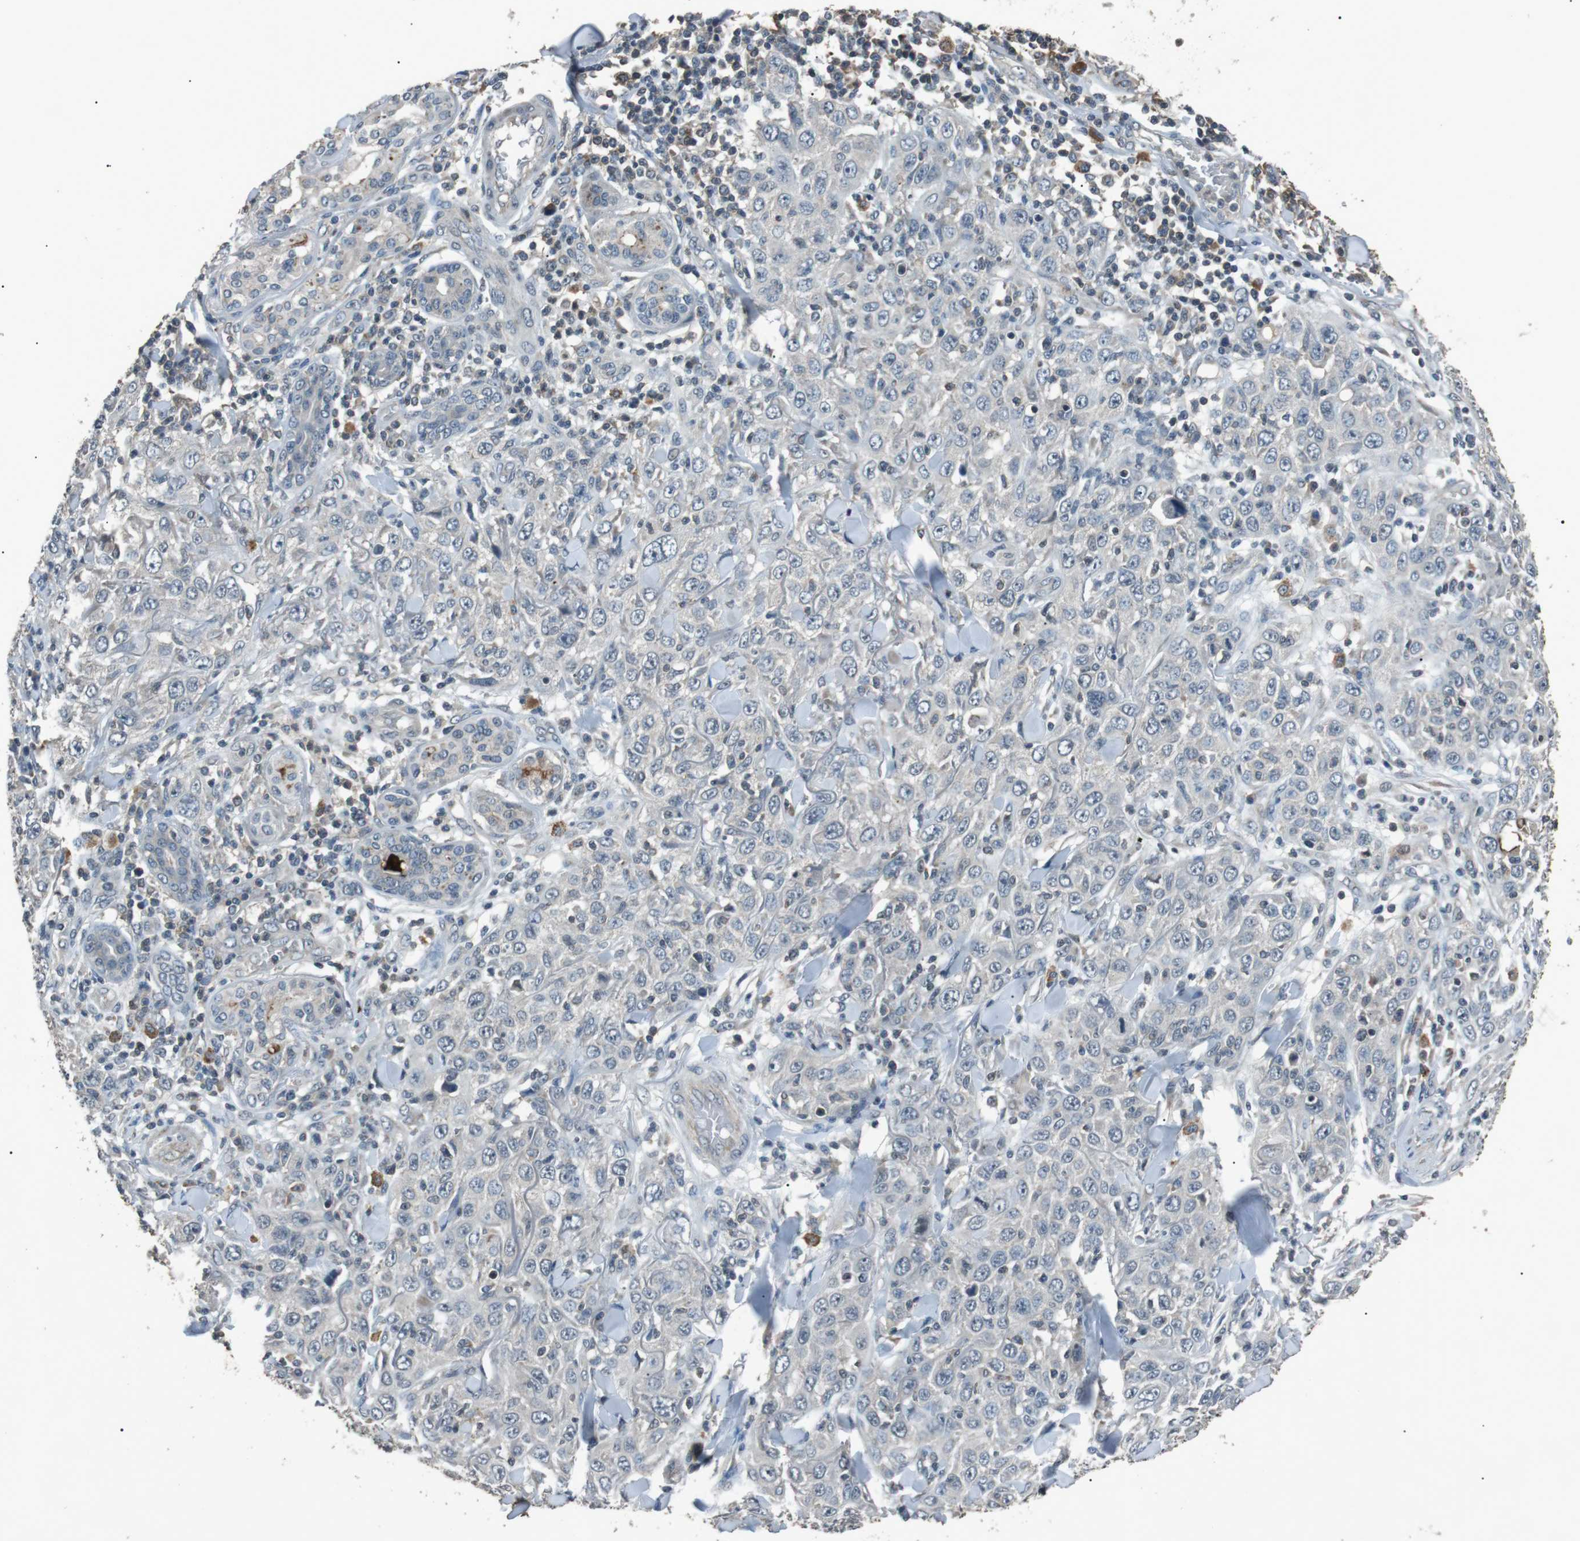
{"staining": {"intensity": "negative", "quantity": "none", "location": "none"}, "tissue": "skin cancer", "cell_type": "Tumor cells", "image_type": "cancer", "snomed": [{"axis": "morphology", "description": "Squamous cell carcinoma, NOS"}, {"axis": "topography", "description": "Skin"}], "caption": "Skin cancer (squamous cell carcinoma) stained for a protein using immunohistochemistry displays no positivity tumor cells.", "gene": "NEK7", "patient": {"sex": "female", "age": 88}}